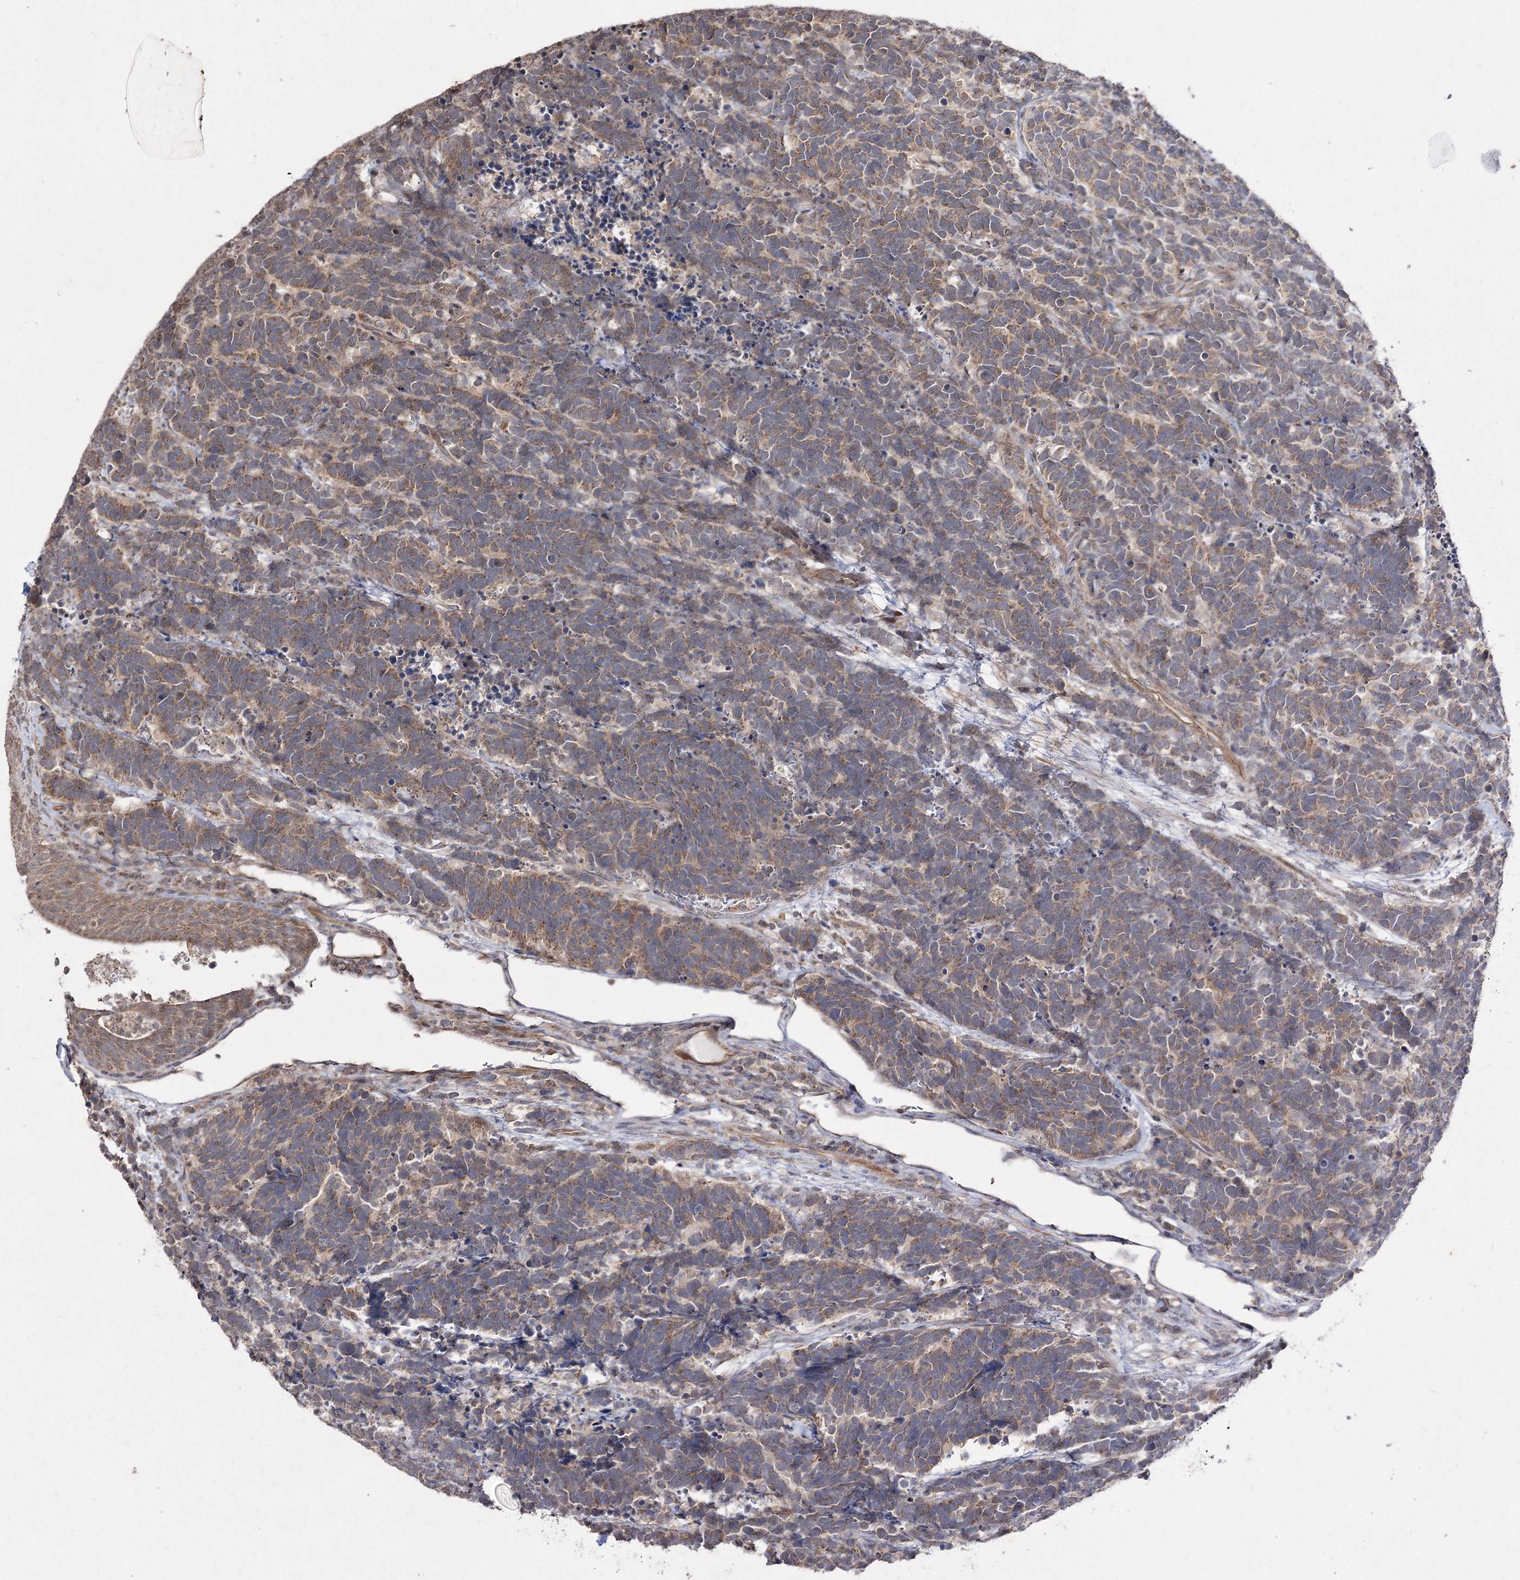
{"staining": {"intensity": "moderate", "quantity": ">75%", "location": "cytoplasmic/membranous"}, "tissue": "carcinoid", "cell_type": "Tumor cells", "image_type": "cancer", "snomed": [{"axis": "morphology", "description": "Carcinoma, NOS"}, {"axis": "morphology", "description": "Carcinoid, malignant, NOS"}, {"axis": "topography", "description": "Urinary bladder"}], "caption": "Tumor cells exhibit medium levels of moderate cytoplasmic/membranous staining in about >75% of cells in carcinoid (malignant).", "gene": "FANCL", "patient": {"sex": "male", "age": 57}}